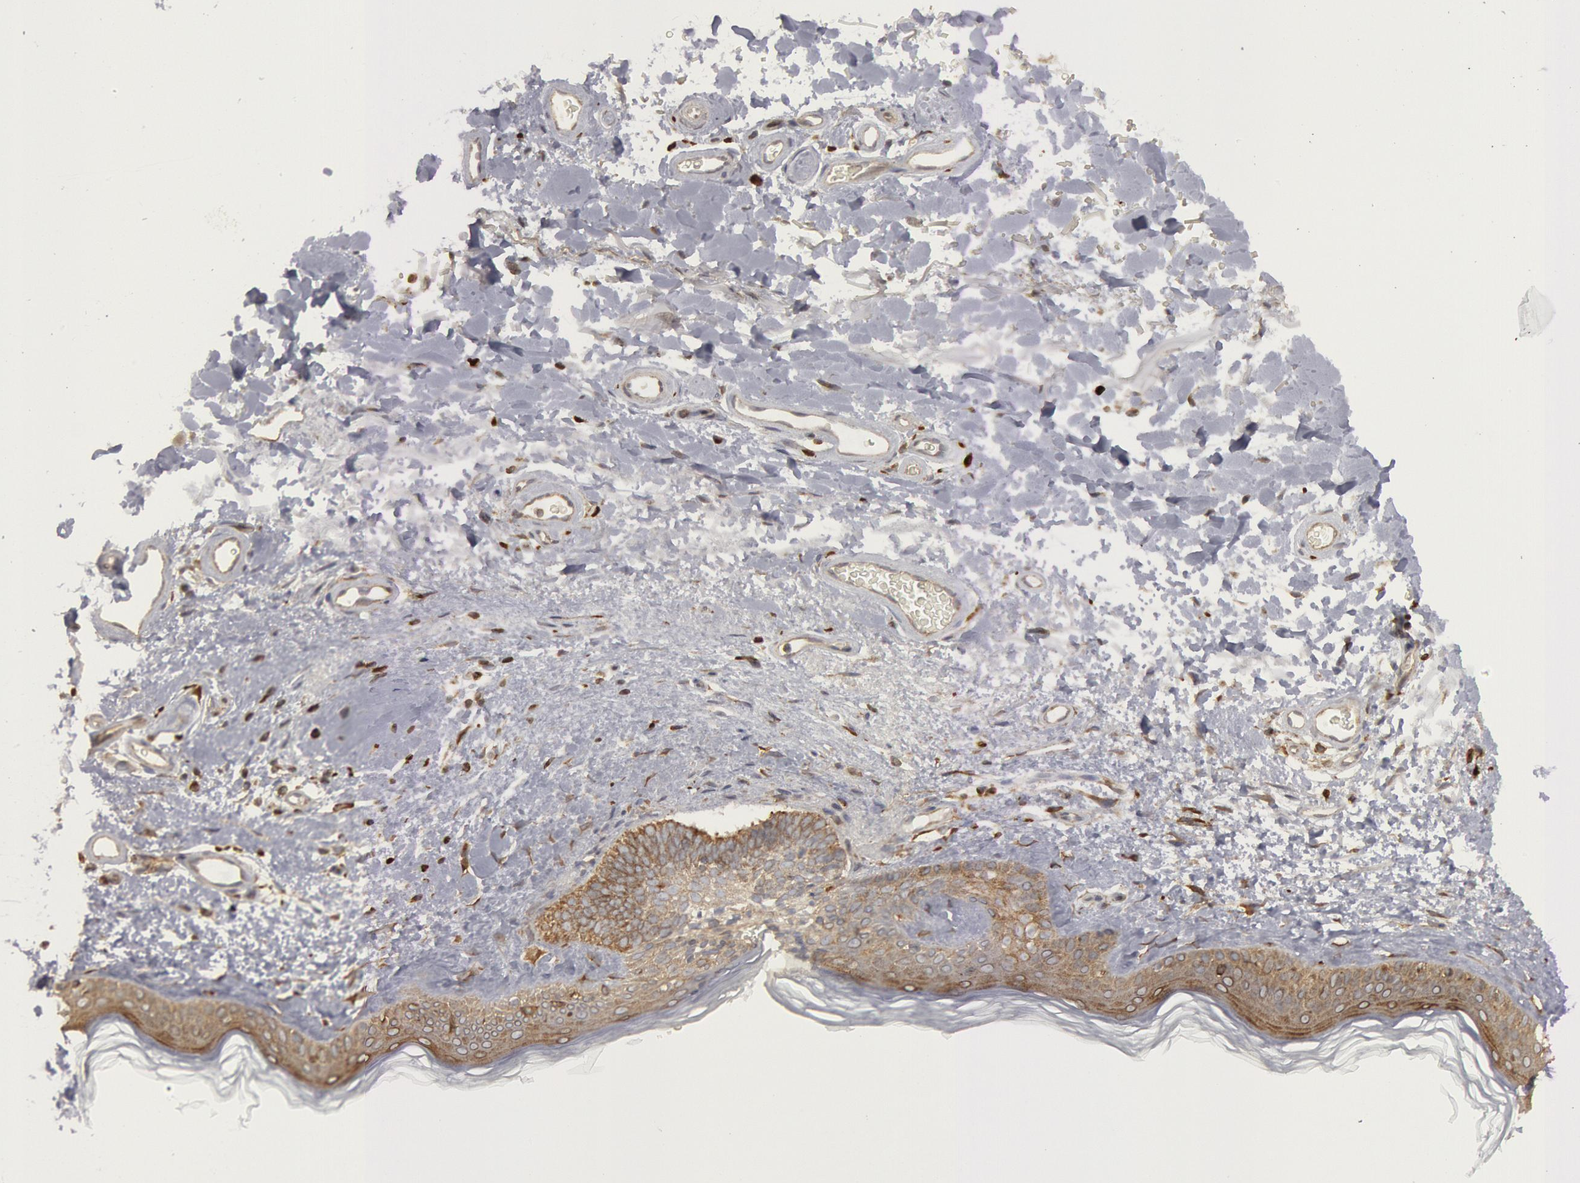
{"staining": {"intensity": "strong", "quantity": ">75%", "location": "cytoplasmic/membranous"}, "tissue": "skin", "cell_type": "Fibroblasts", "image_type": "normal", "snomed": [{"axis": "morphology", "description": "Normal tissue, NOS"}, {"axis": "topography", "description": "Skin"}], "caption": "Strong cytoplasmic/membranous protein staining is appreciated in about >75% of fibroblasts in skin. (DAB (3,3'-diaminobenzidine) = brown stain, brightfield microscopy at high magnification).", "gene": "OSBPL8", "patient": {"sex": "male", "age": 63}}